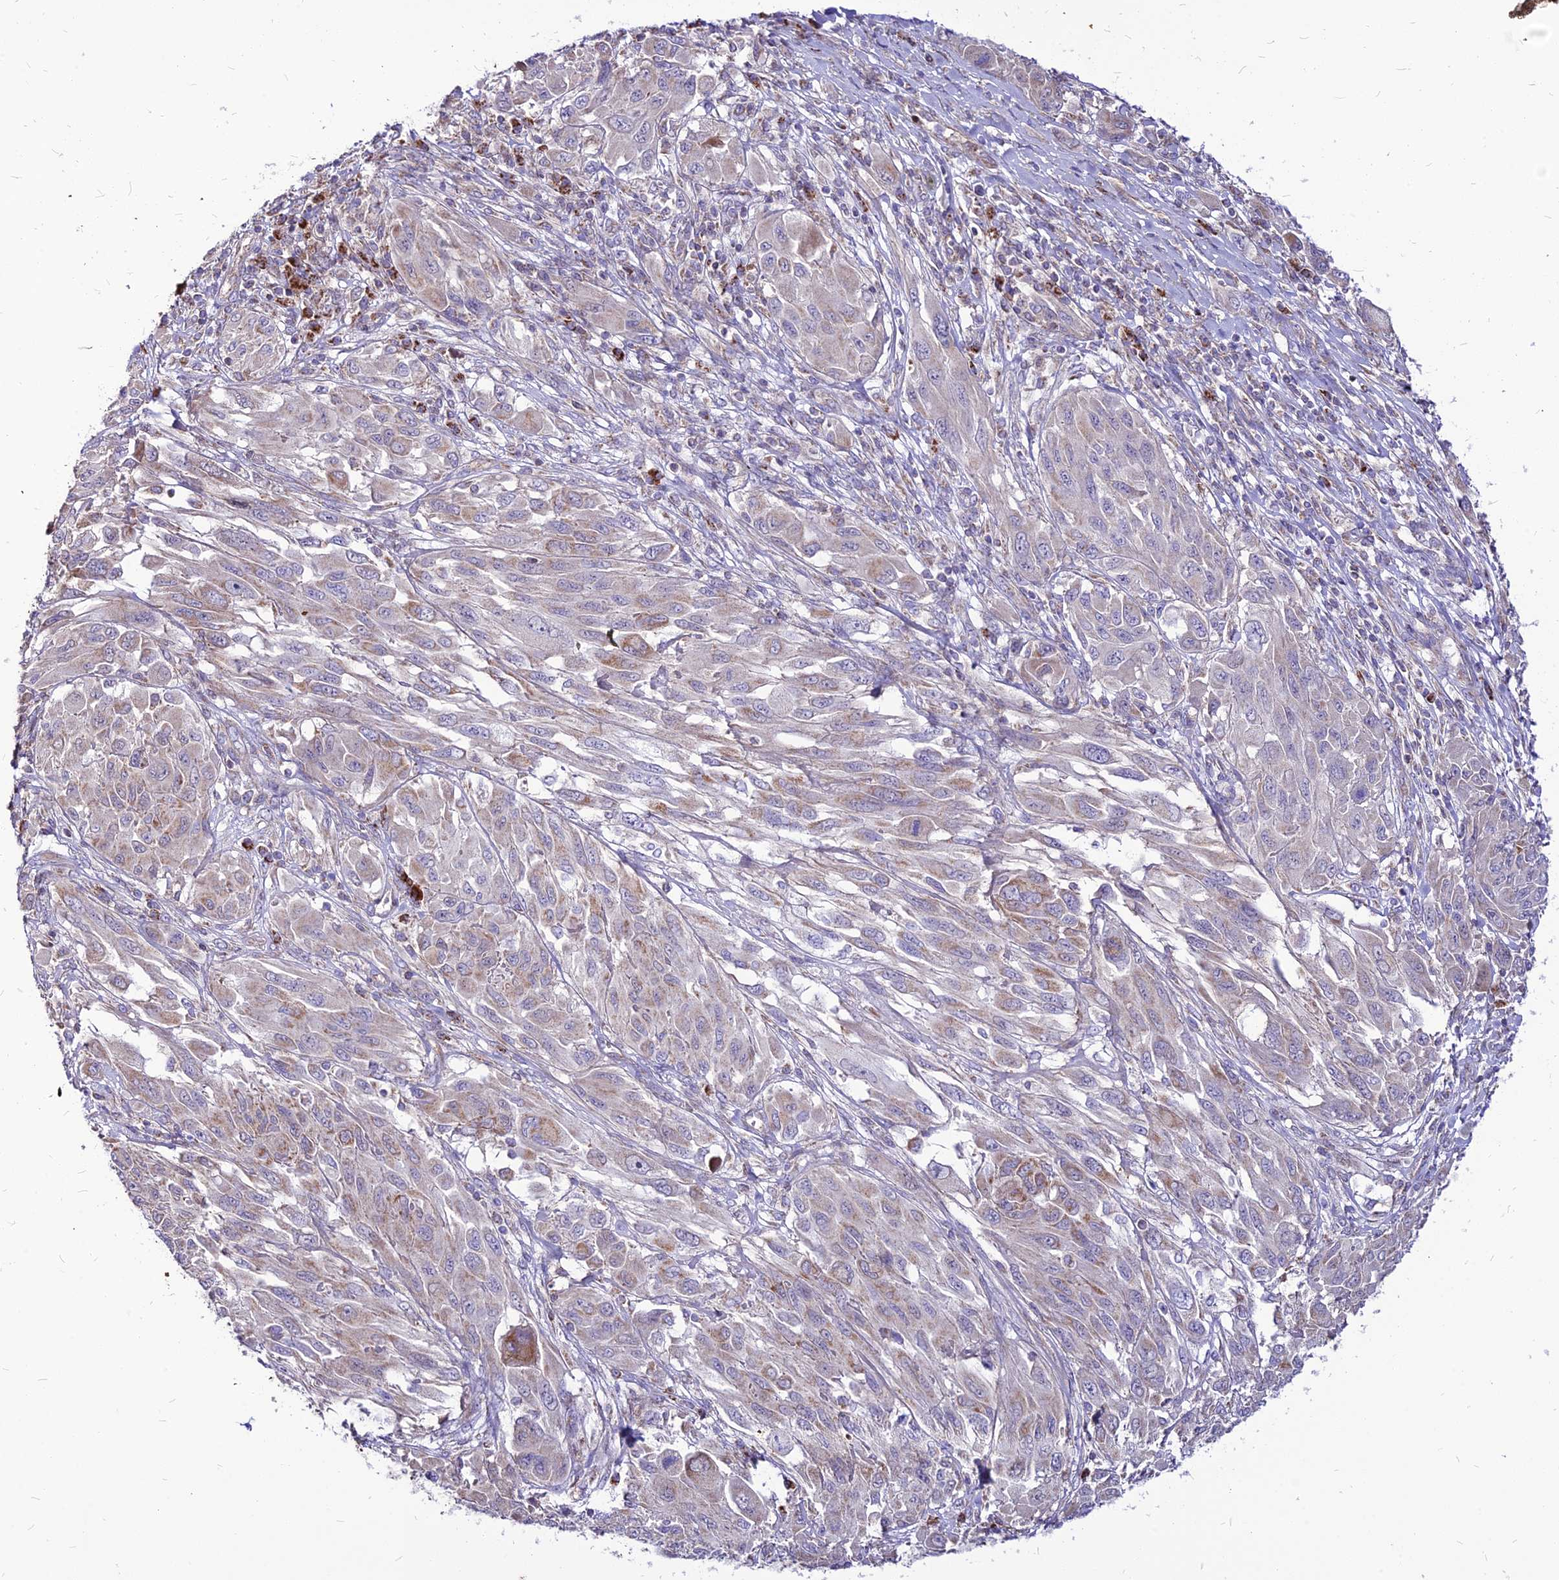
{"staining": {"intensity": "moderate", "quantity": "<25%", "location": "cytoplasmic/membranous"}, "tissue": "melanoma", "cell_type": "Tumor cells", "image_type": "cancer", "snomed": [{"axis": "morphology", "description": "Malignant melanoma, NOS"}, {"axis": "topography", "description": "Skin"}], "caption": "Melanoma stained with a brown dye displays moderate cytoplasmic/membranous positive positivity in about <25% of tumor cells.", "gene": "ECI1", "patient": {"sex": "female", "age": 91}}